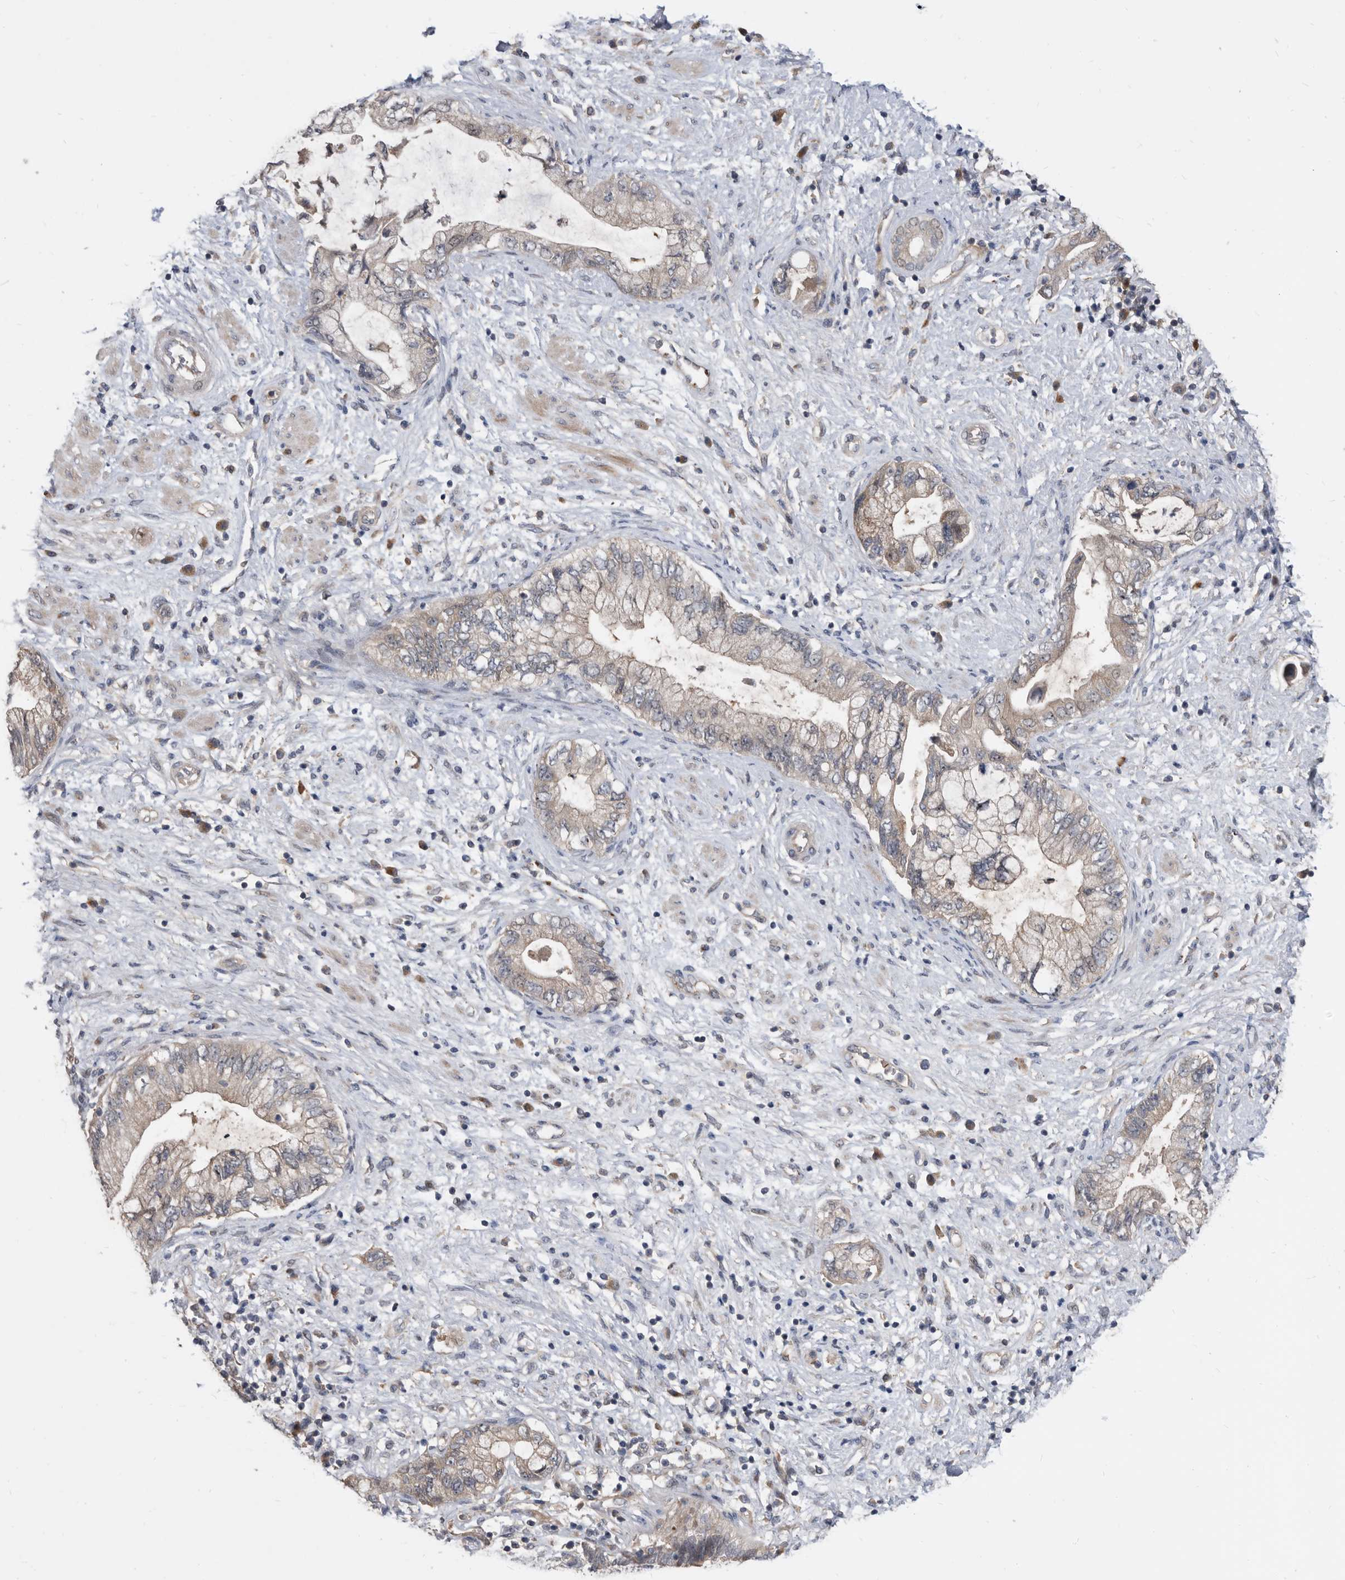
{"staining": {"intensity": "negative", "quantity": "none", "location": "none"}, "tissue": "pancreatic cancer", "cell_type": "Tumor cells", "image_type": "cancer", "snomed": [{"axis": "morphology", "description": "Adenocarcinoma, NOS"}, {"axis": "topography", "description": "Pancreas"}], "caption": "Pancreatic cancer was stained to show a protein in brown. There is no significant staining in tumor cells. The staining was performed using DAB (3,3'-diaminobenzidine) to visualize the protein expression in brown, while the nuclei were stained in blue with hematoxylin (Magnification: 20x).", "gene": "APEH", "patient": {"sex": "female", "age": 73}}